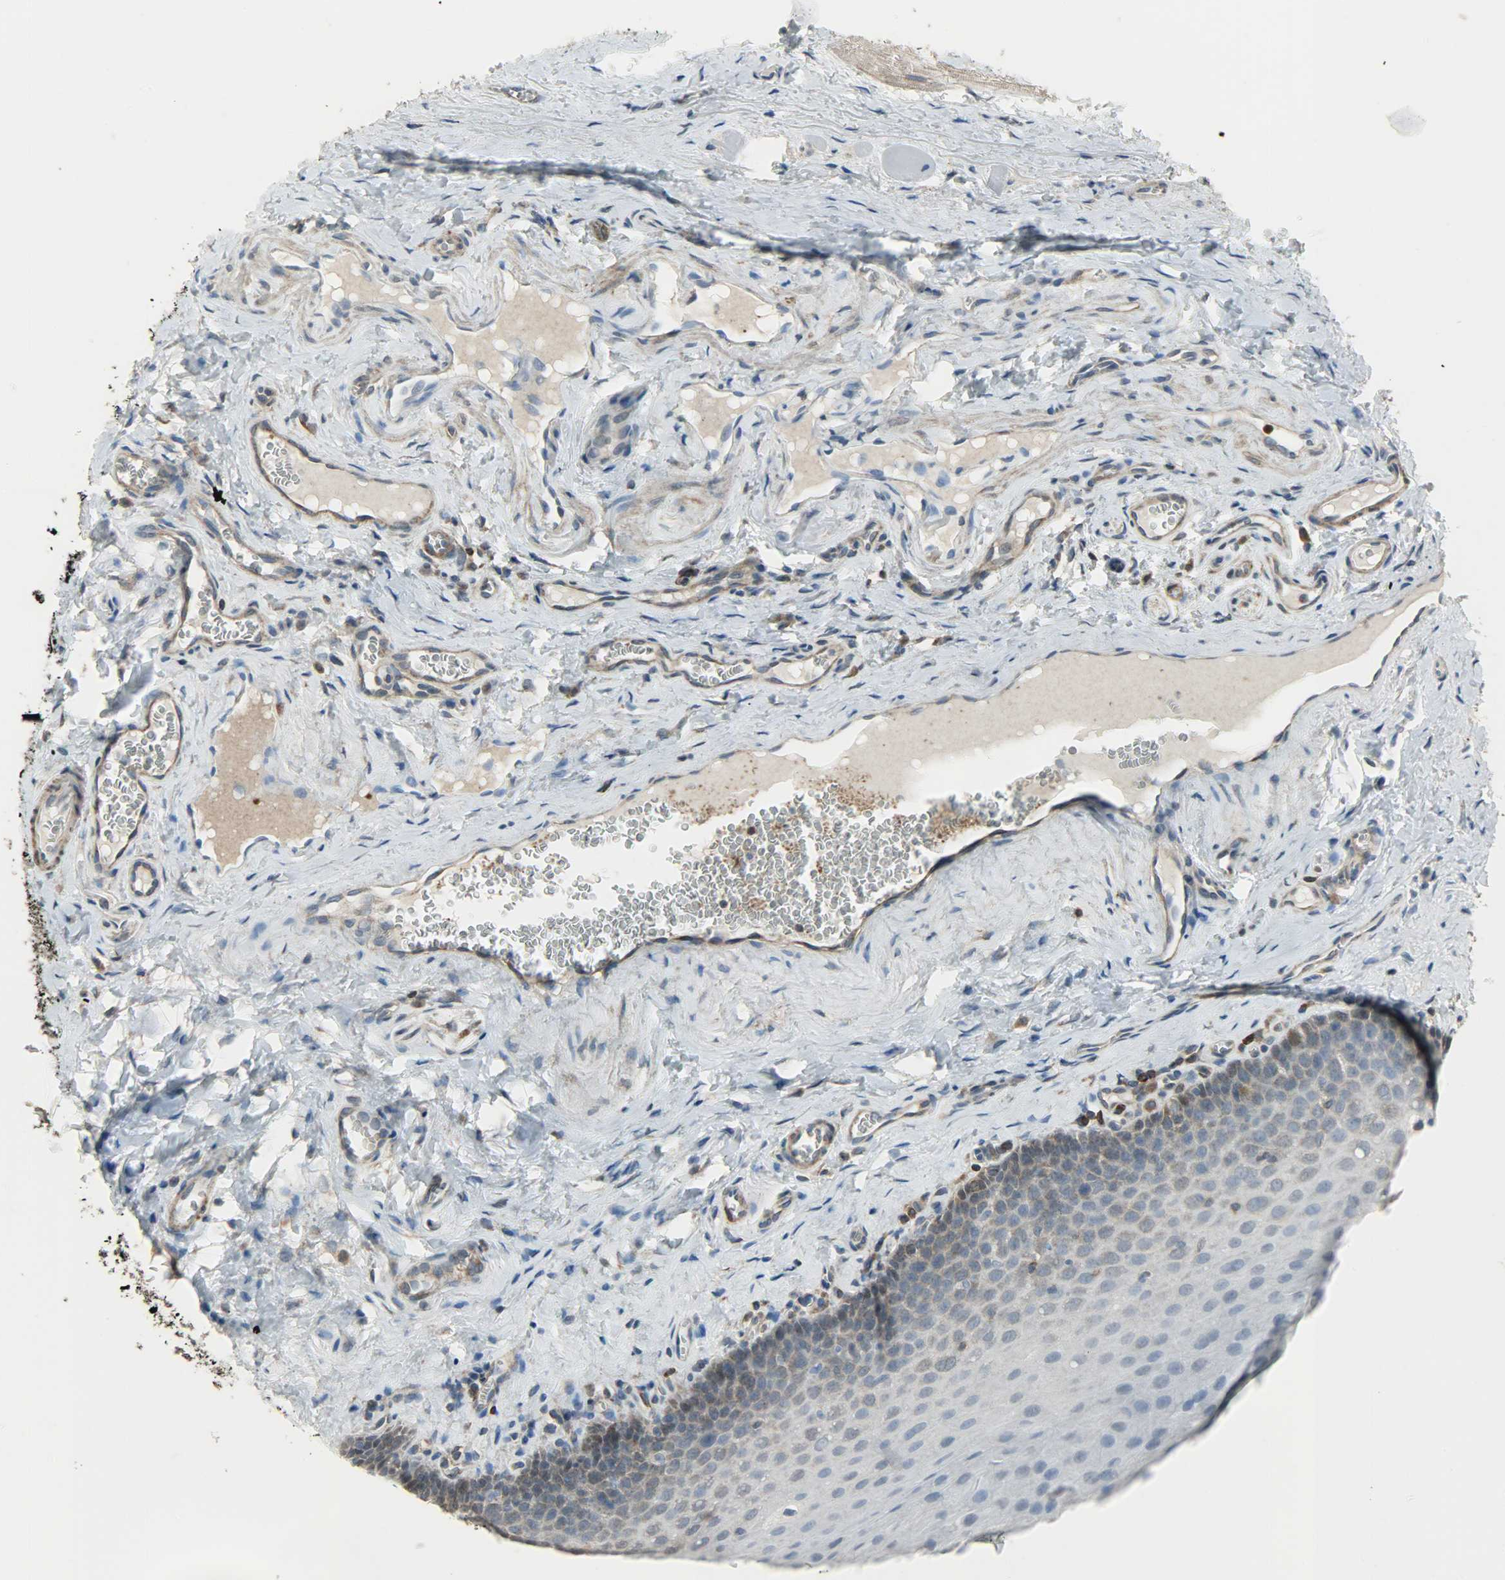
{"staining": {"intensity": "moderate", "quantity": "25%-75%", "location": "cytoplasmic/membranous"}, "tissue": "oral mucosa", "cell_type": "Squamous epithelial cells", "image_type": "normal", "snomed": [{"axis": "morphology", "description": "Normal tissue, NOS"}, {"axis": "topography", "description": "Oral tissue"}], "caption": "Protein expression by IHC displays moderate cytoplasmic/membranous staining in about 25%-75% of squamous epithelial cells in benign oral mucosa.", "gene": "LDHB", "patient": {"sex": "male", "age": 20}}